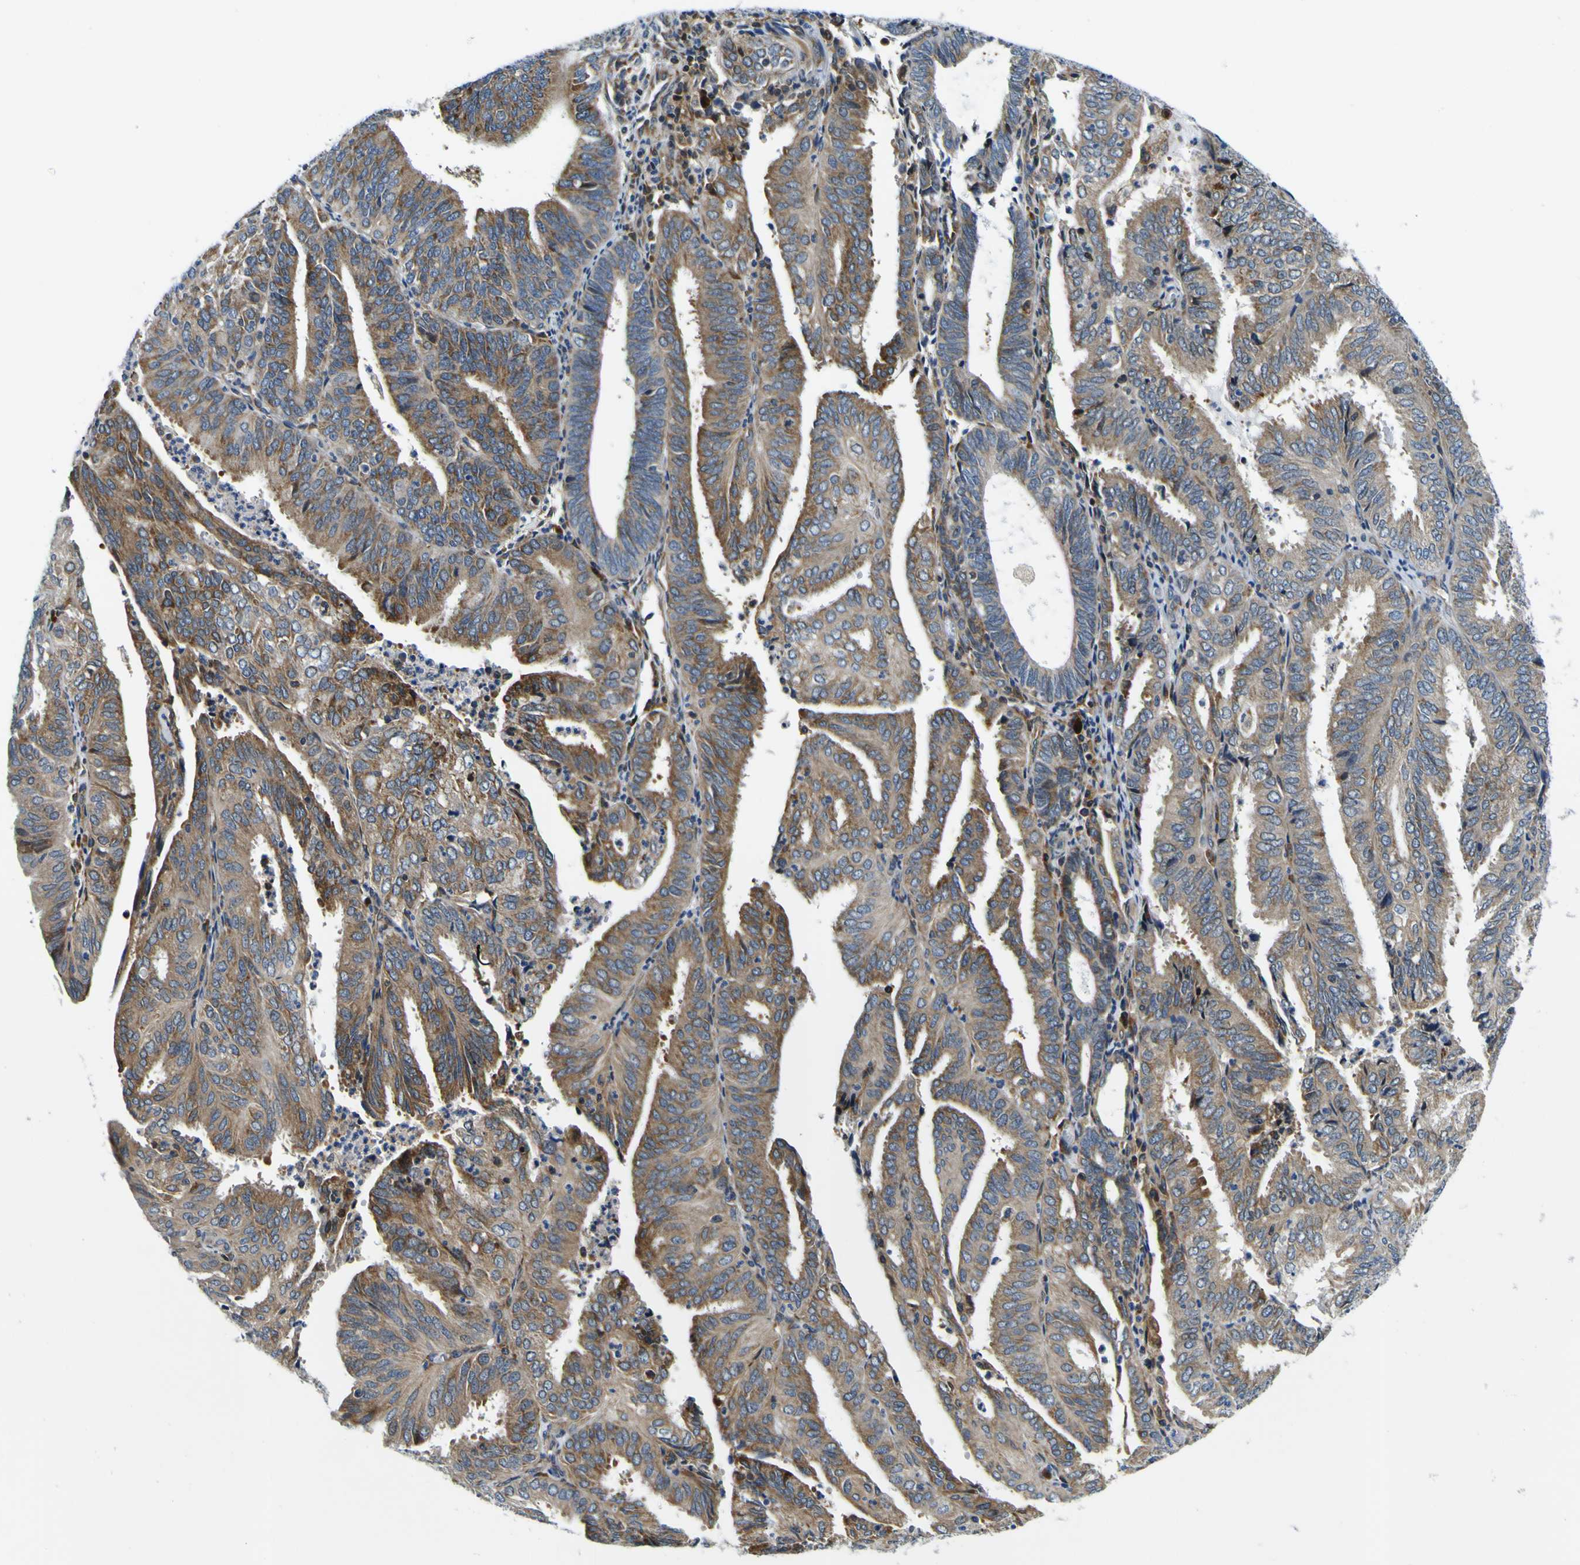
{"staining": {"intensity": "moderate", "quantity": "25%-75%", "location": "cytoplasmic/membranous"}, "tissue": "endometrial cancer", "cell_type": "Tumor cells", "image_type": "cancer", "snomed": [{"axis": "morphology", "description": "Adenocarcinoma, NOS"}, {"axis": "topography", "description": "Uterus"}], "caption": "Endometrial adenocarcinoma stained with DAB (3,3'-diaminobenzidine) IHC reveals medium levels of moderate cytoplasmic/membranous expression in approximately 25%-75% of tumor cells.", "gene": "NLRP3", "patient": {"sex": "female", "age": 60}}